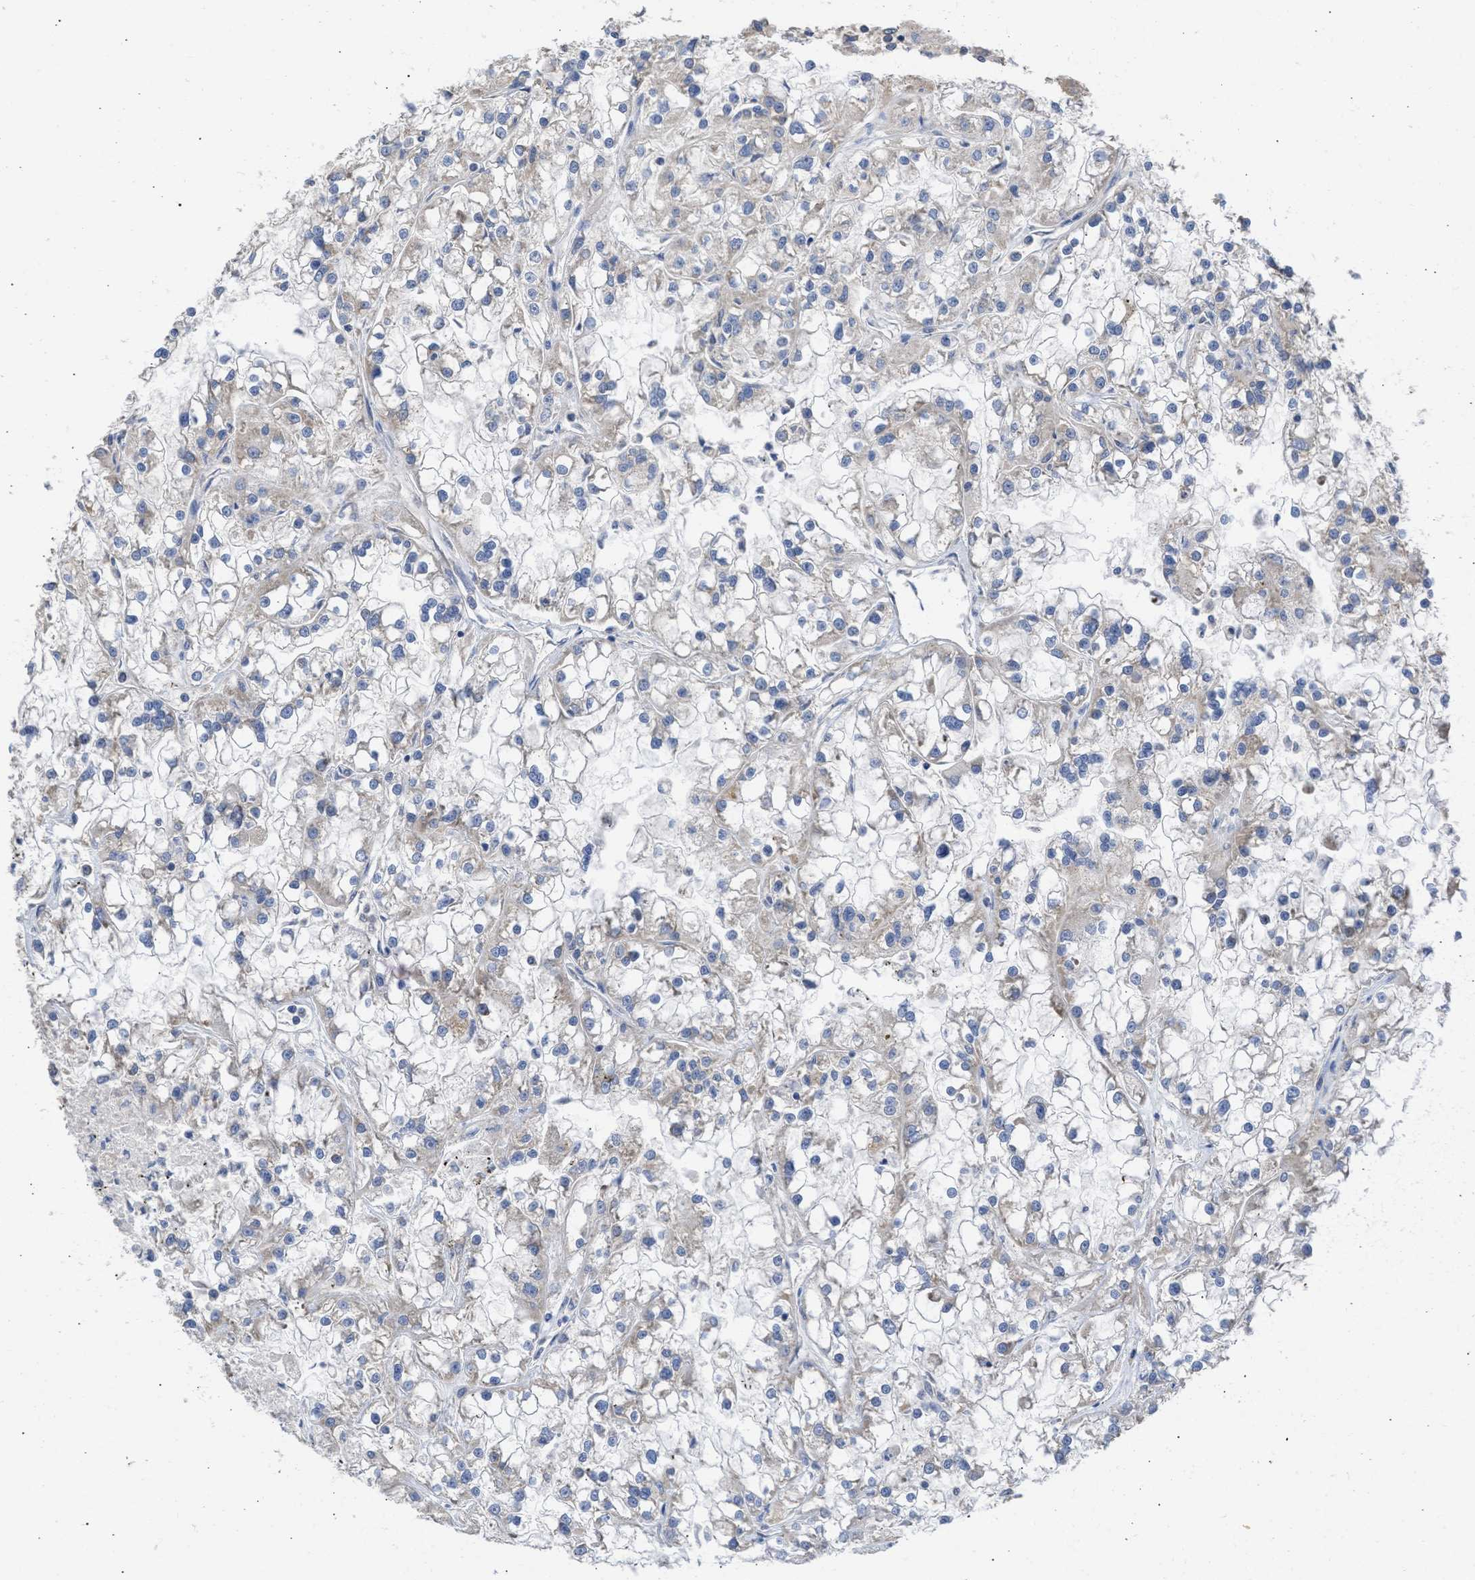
{"staining": {"intensity": "negative", "quantity": "none", "location": "none"}, "tissue": "renal cancer", "cell_type": "Tumor cells", "image_type": "cancer", "snomed": [{"axis": "morphology", "description": "Adenocarcinoma, NOS"}, {"axis": "topography", "description": "Kidney"}], "caption": "Immunohistochemistry (IHC) image of neoplastic tissue: human renal adenocarcinoma stained with DAB (3,3'-diaminobenzidine) displays no significant protein positivity in tumor cells.", "gene": "MAP2K3", "patient": {"sex": "female", "age": 52}}